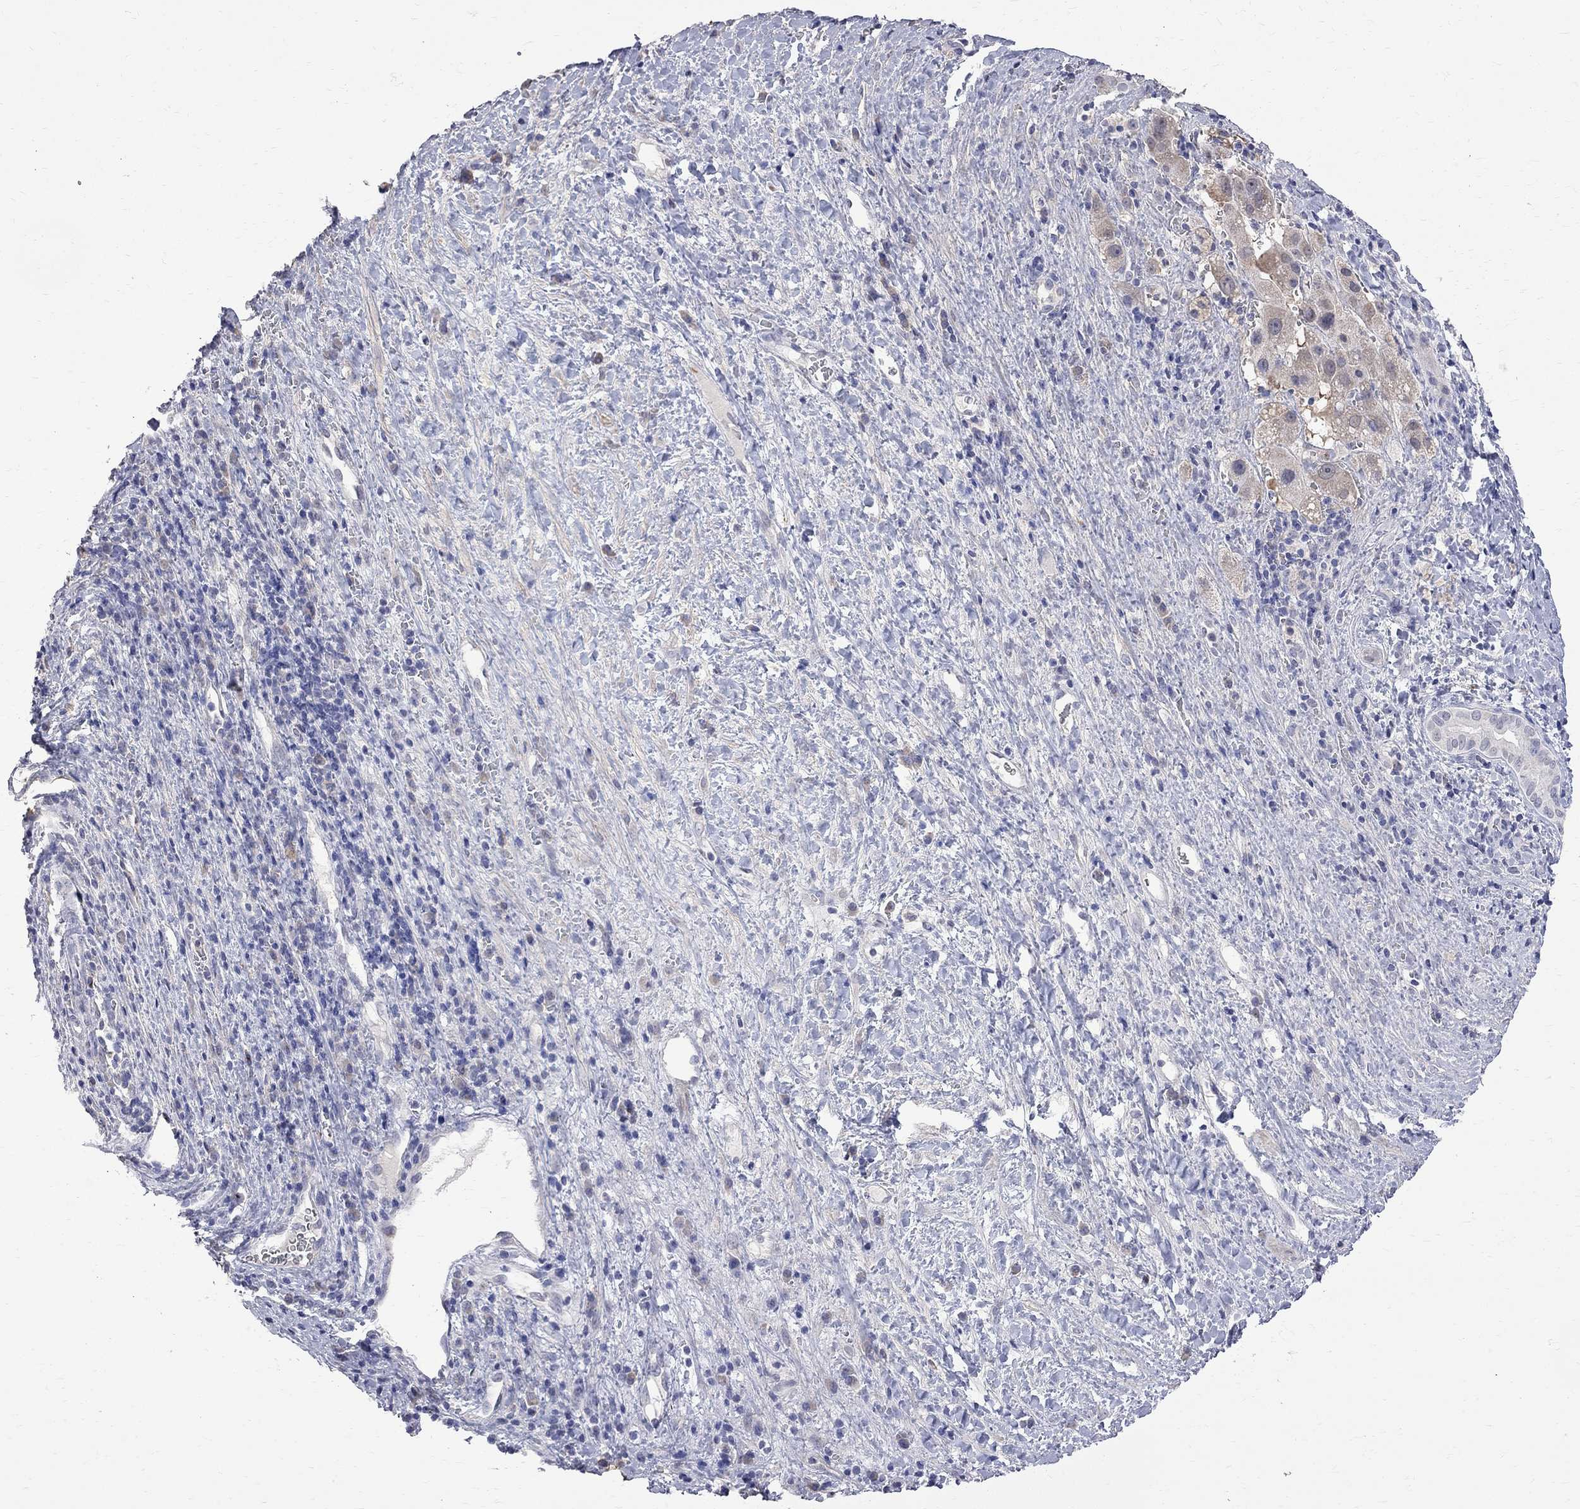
{"staining": {"intensity": "weak", "quantity": "<25%", "location": "cytoplasmic/membranous"}, "tissue": "liver cancer", "cell_type": "Tumor cells", "image_type": "cancer", "snomed": [{"axis": "morphology", "description": "Carcinoma, Hepatocellular, NOS"}, {"axis": "topography", "description": "Liver"}], "caption": "Immunohistochemical staining of liver hepatocellular carcinoma reveals no significant expression in tumor cells.", "gene": "CKAP2", "patient": {"sex": "female", "age": 60}}